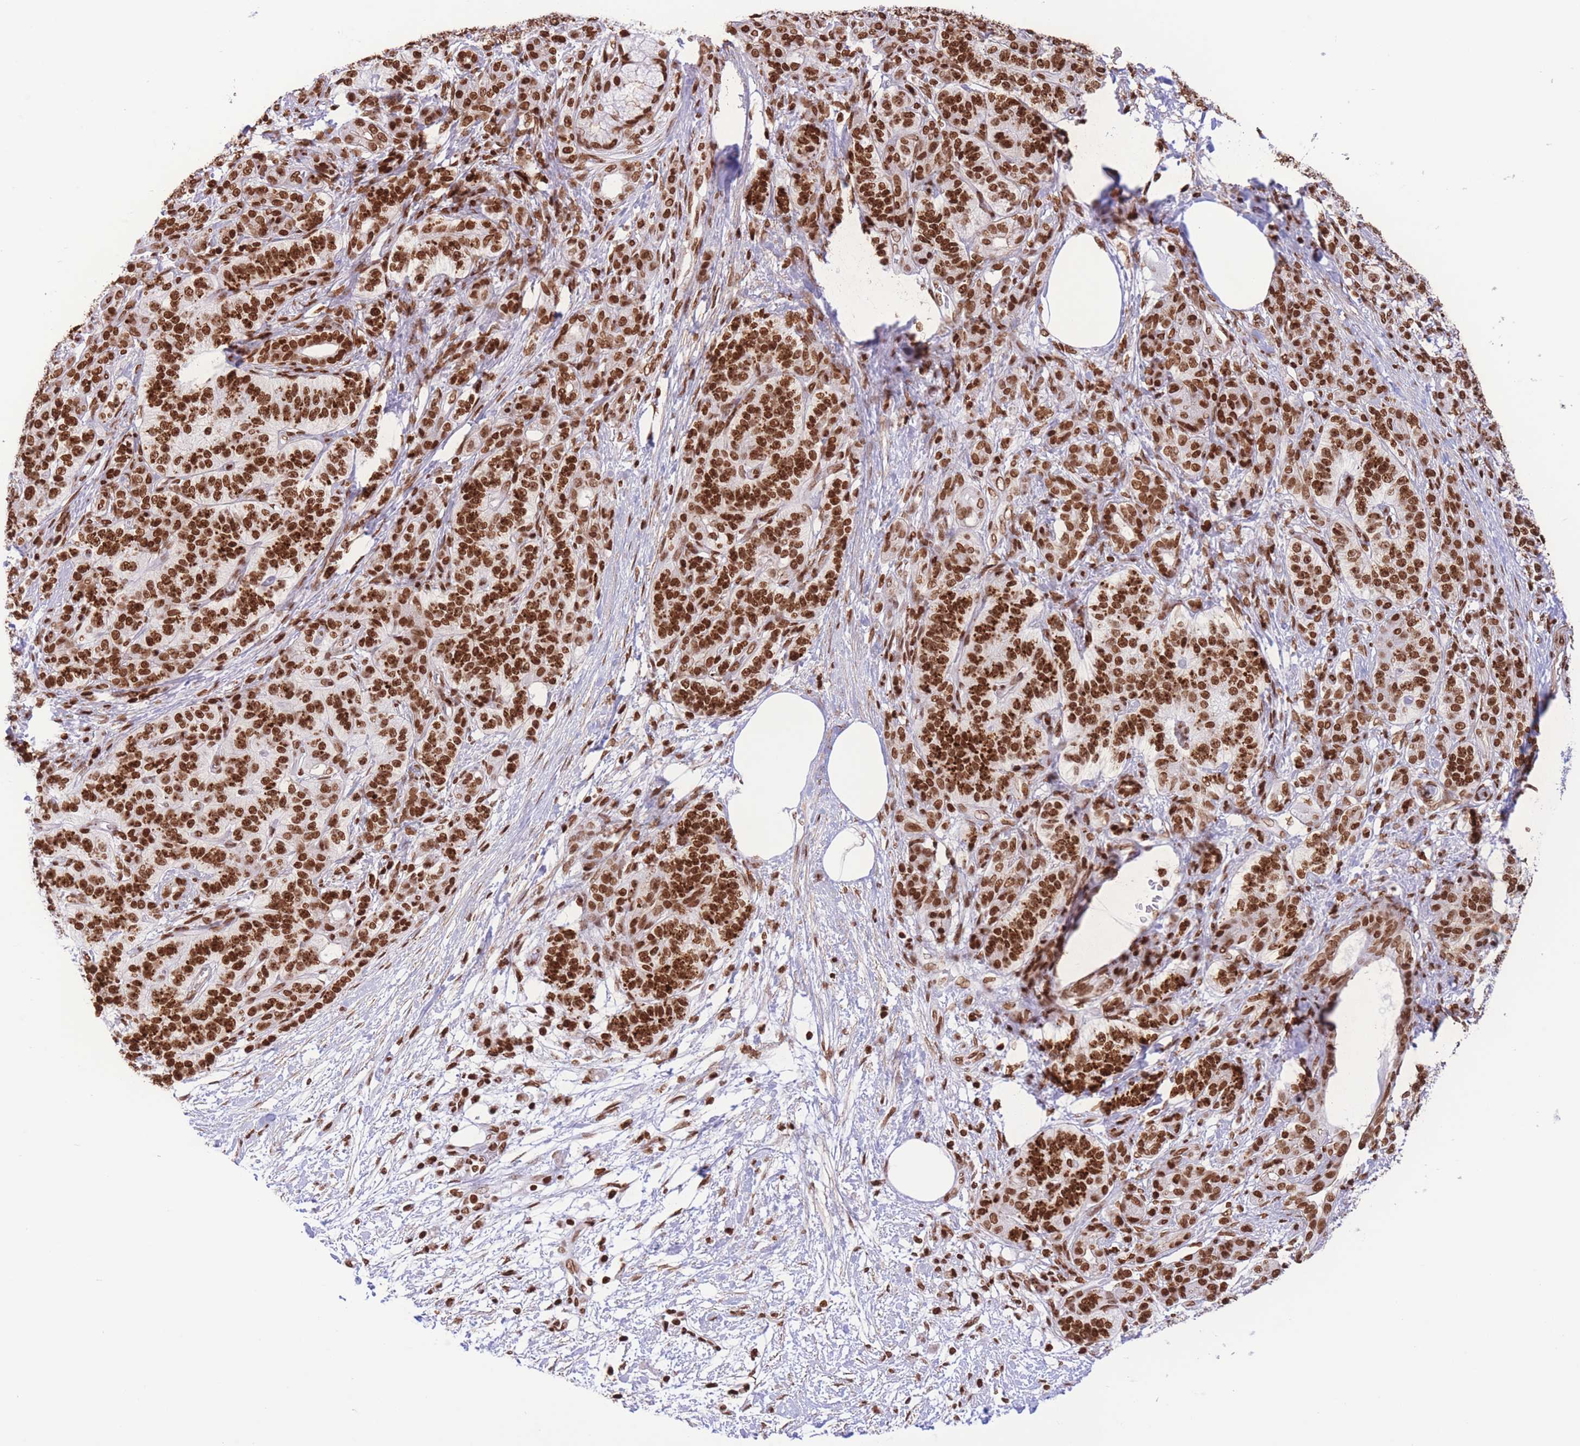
{"staining": {"intensity": "strong", "quantity": ">75%", "location": "nuclear"}, "tissue": "pancreatic cancer", "cell_type": "Tumor cells", "image_type": "cancer", "snomed": [{"axis": "morphology", "description": "Adenocarcinoma, NOS"}, {"axis": "topography", "description": "Pancreas"}], "caption": "Protein expression analysis of adenocarcinoma (pancreatic) exhibits strong nuclear expression in about >75% of tumor cells.", "gene": "H2BC11", "patient": {"sex": "male", "age": 57}}